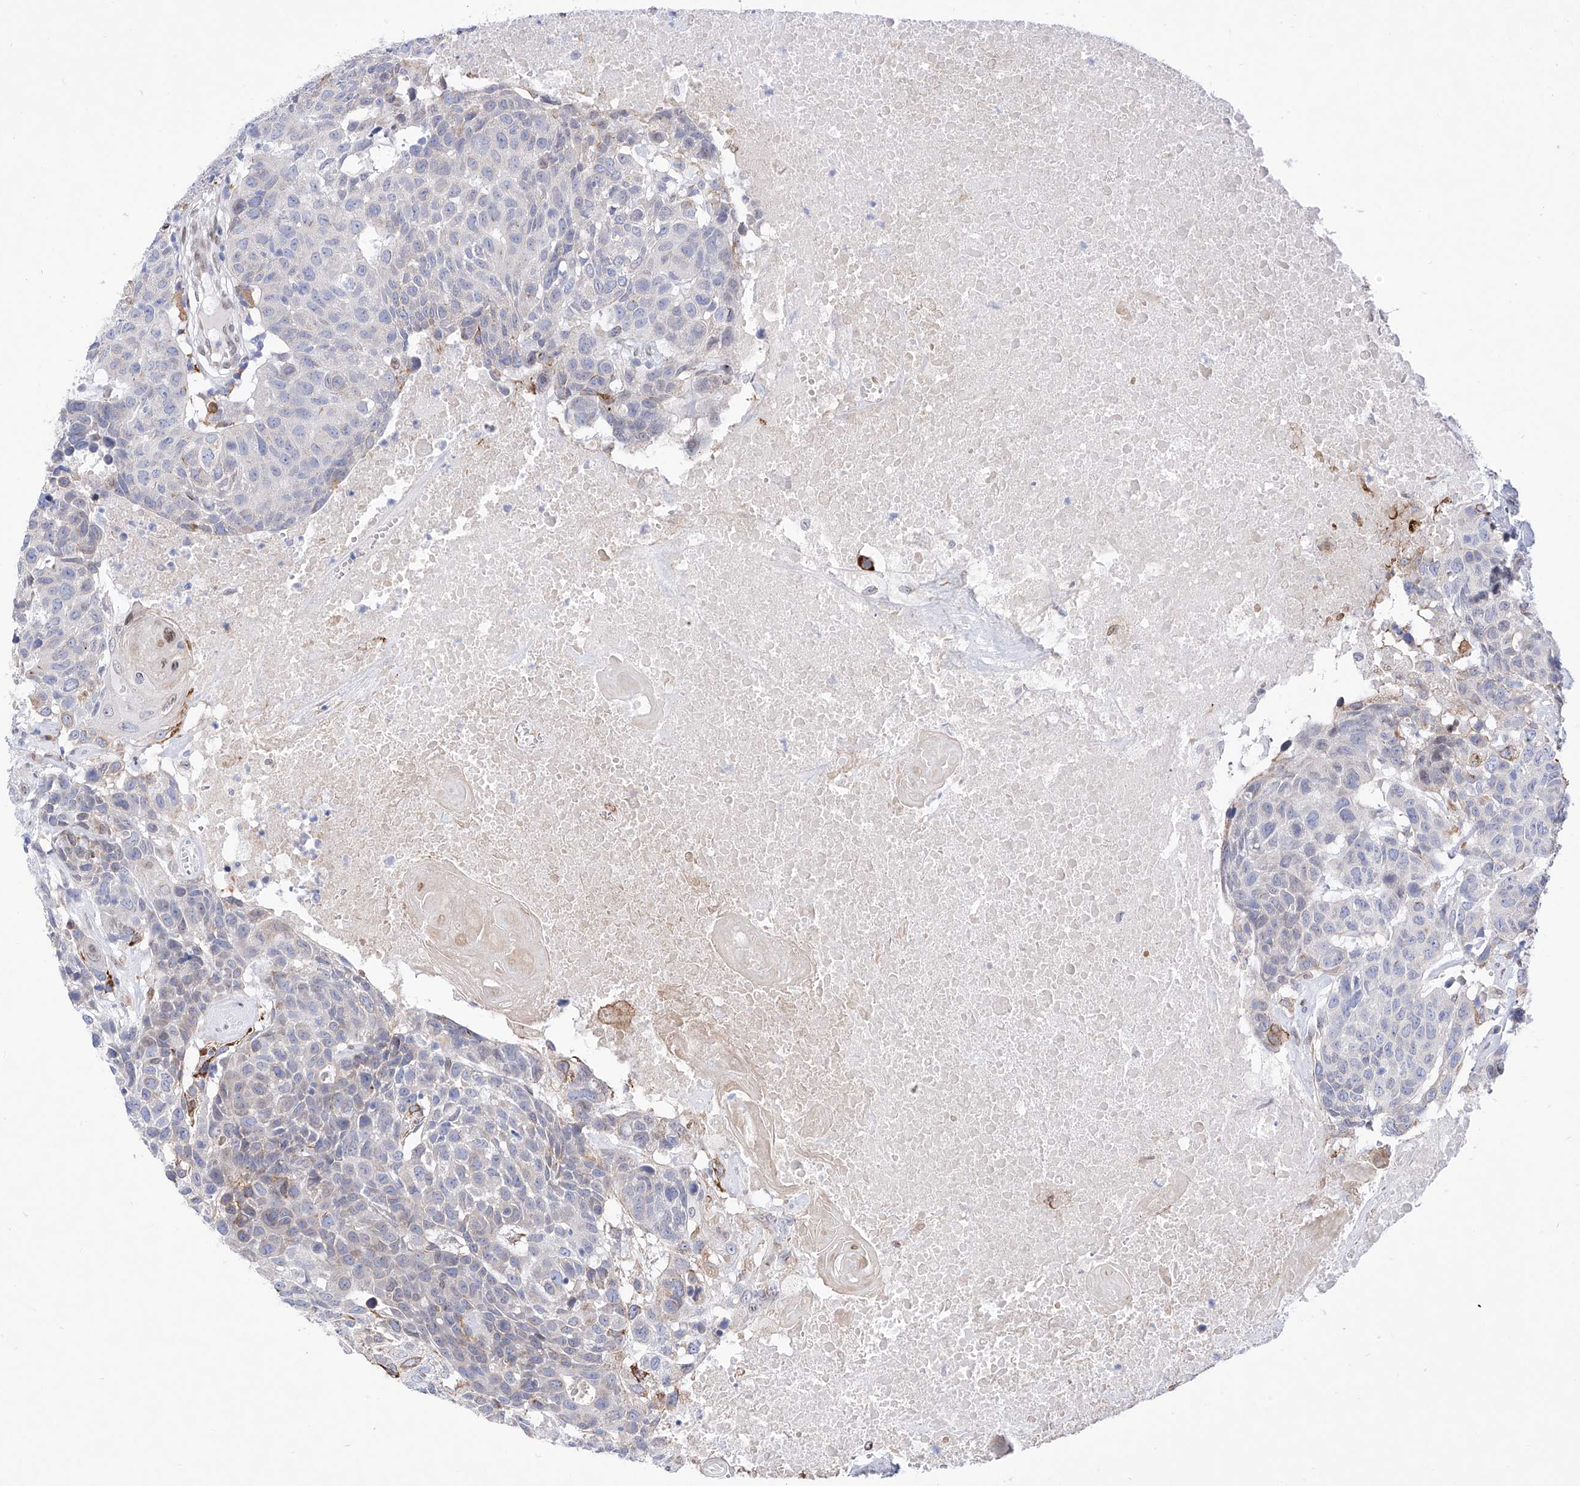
{"staining": {"intensity": "negative", "quantity": "none", "location": "none"}, "tissue": "head and neck cancer", "cell_type": "Tumor cells", "image_type": "cancer", "snomed": [{"axis": "morphology", "description": "Squamous cell carcinoma, NOS"}, {"axis": "topography", "description": "Head-Neck"}], "caption": "Tumor cells are negative for protein expression in human squamous cell carcinoma (head and neck). (DAB immunohistochemistry, high magnification).", "gene": "LCLAT1", "patient": {"sex": "male", "age": 66}}